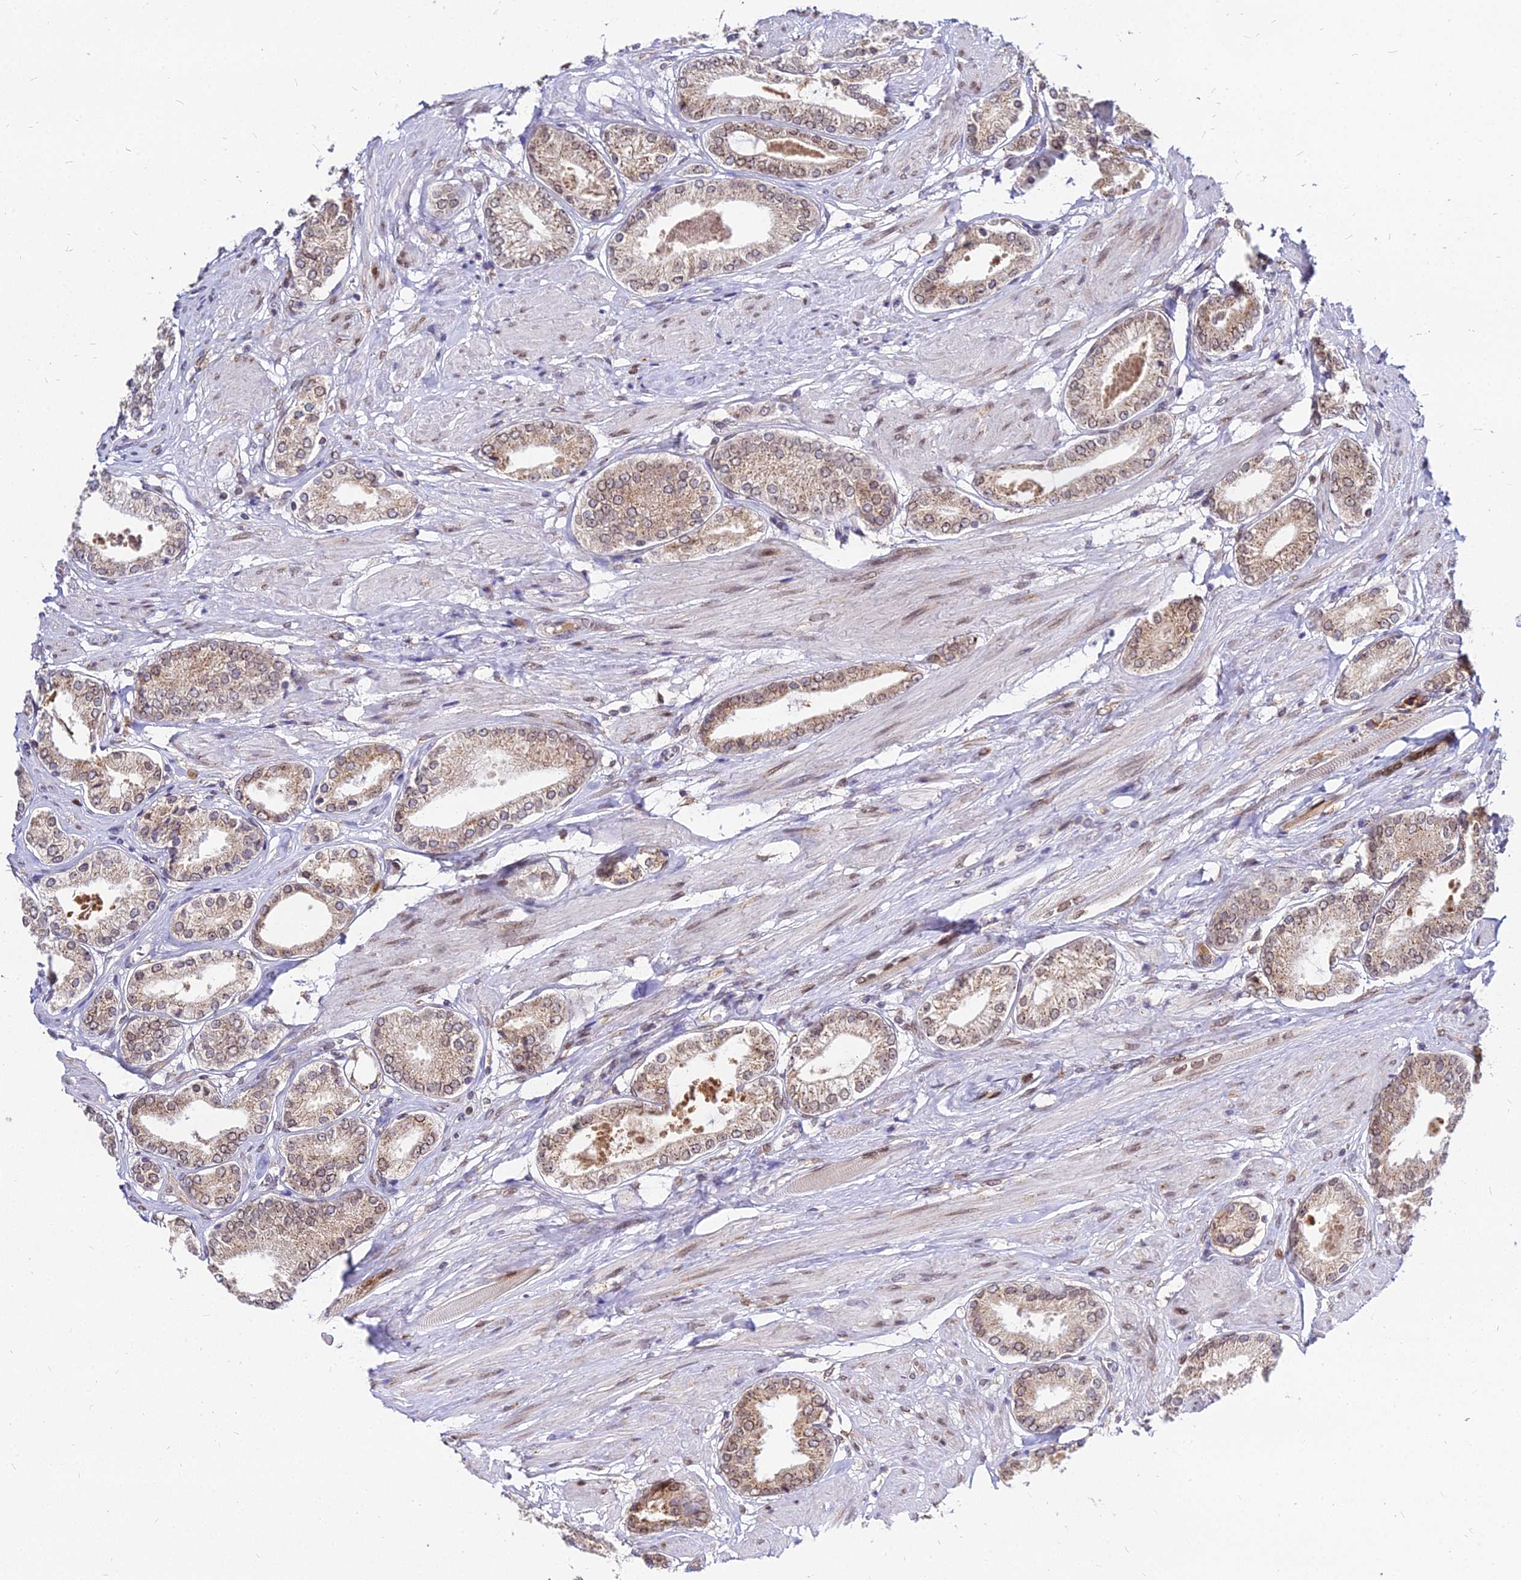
{"staining": {"intensity": "weak", "quantity": ">75%", "location": "cytoplasmic/membranous,nuclear"}, "tissue": "prostate cancer", "cell_type": "Tumor cells", "image_type": "cancer", "snomed": [{"axis": "morphology", "description": "Adenocarcinoma, High grade"}, {"axis": "topography", "description": "Prostate and seminal vesicle, NOS"}], "caption": "Tumor cells show low levels of weak cytoplasmic/membranous and nuclear positivity in approximately >75% of cells in adenocarcinoma (high-grade) (prostate).", "gene": "RNF121", "patient": {"sex": "male", "age": 64}}